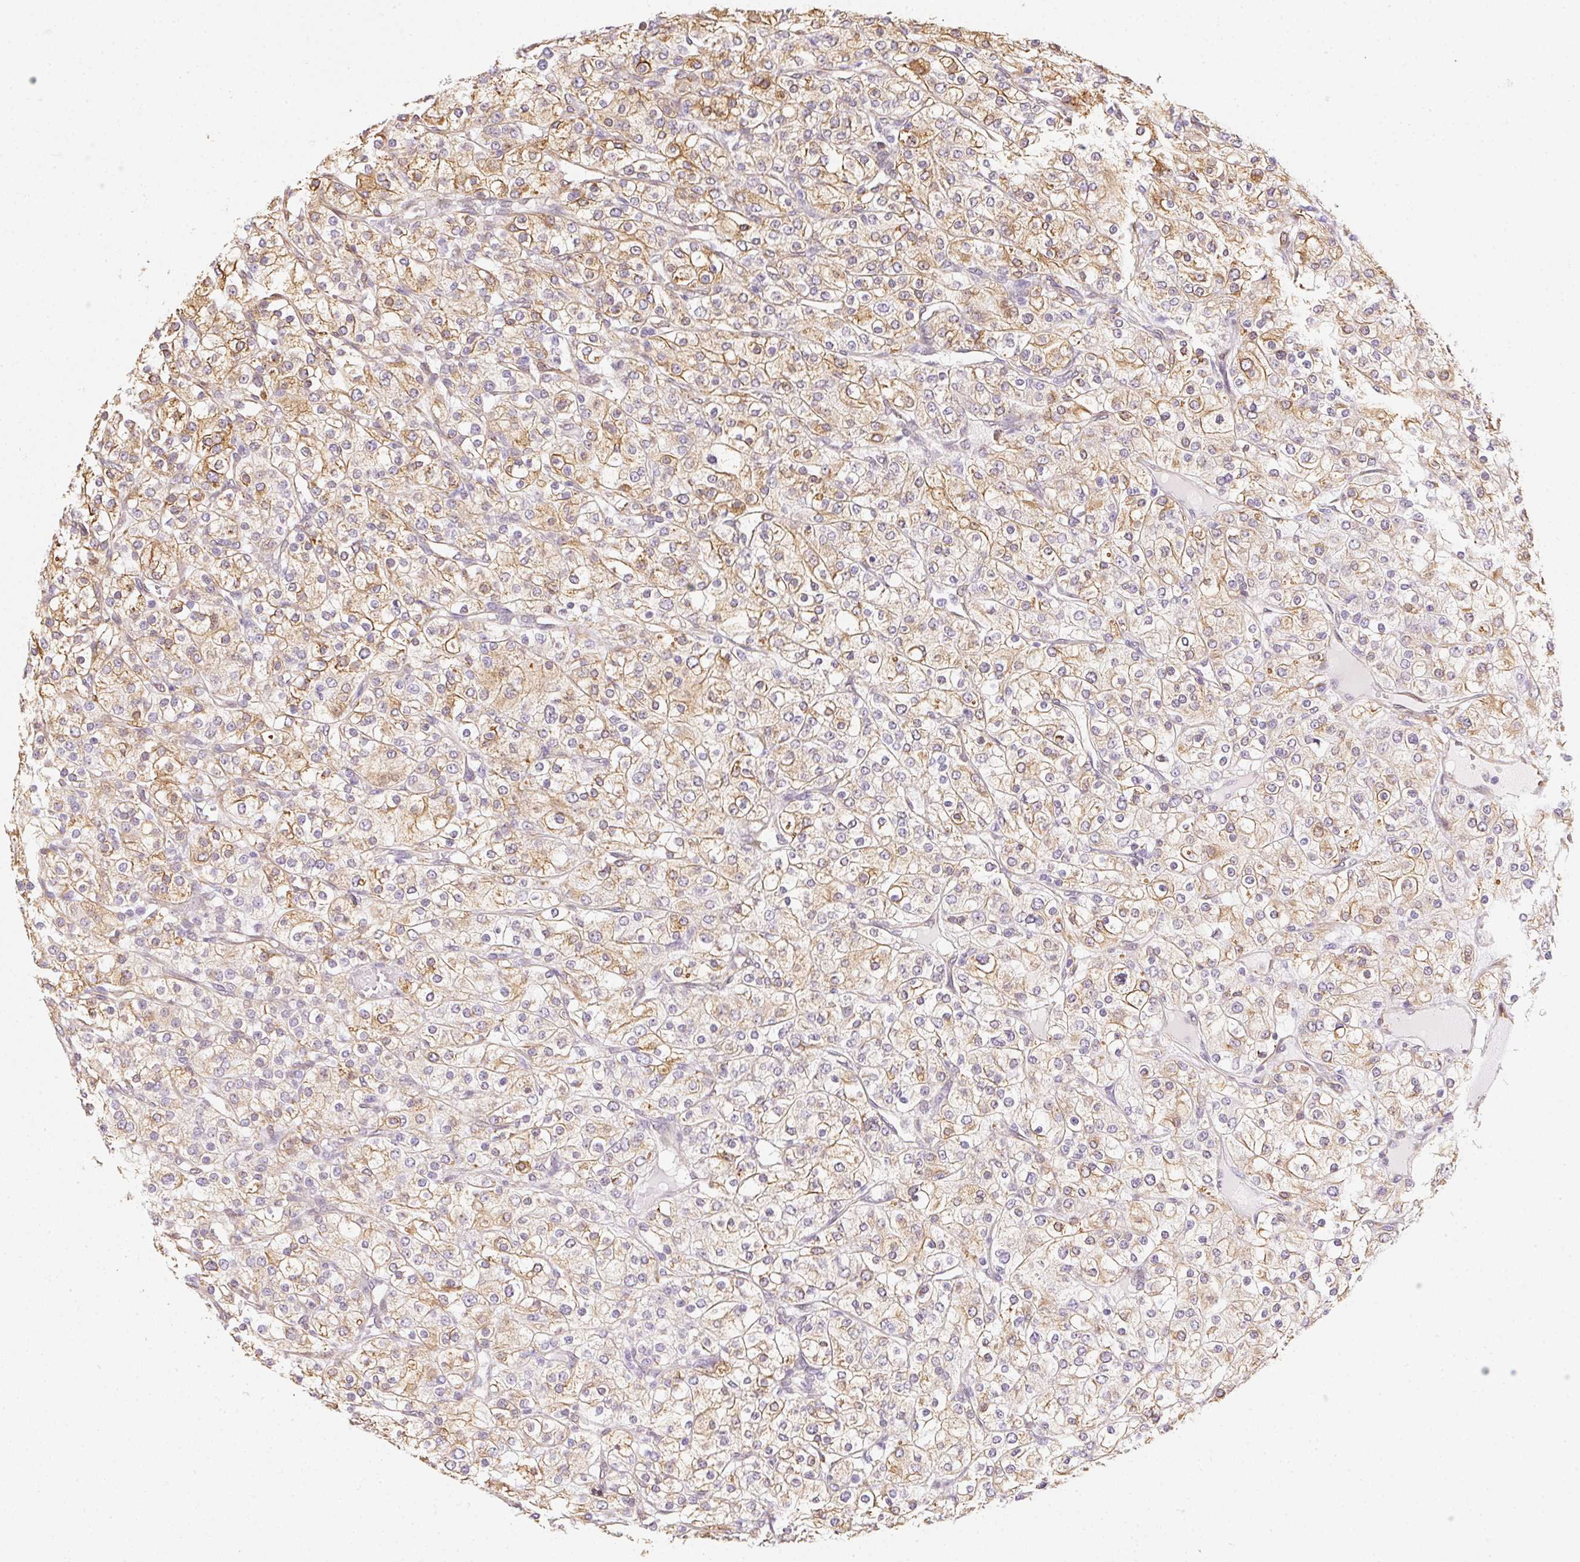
{"staining": {"intensity": "weak", "quantity": ">75%", "location": "cytoplasmic/membranous"}, "tissue": "renal cancer", "cell_type": "Tumor cells", "image_type": "cancer", "snomed": [{"axis": "morphology", "description": "Adenocarcinoma, NOS"}, {"axis": "topography", "description": "Kidney"}], "caption": "Protein expression analysis of renal cancer reveals weak cytoplasmic/membranous positivity in about >75% of tumor cells. (Stains: DAB in brown, nuclei in blue, Microscopy: brightfield microscopy at high magnification).", "gene": "RSBN1", "patient": {"sex": "male", "age": 80}}